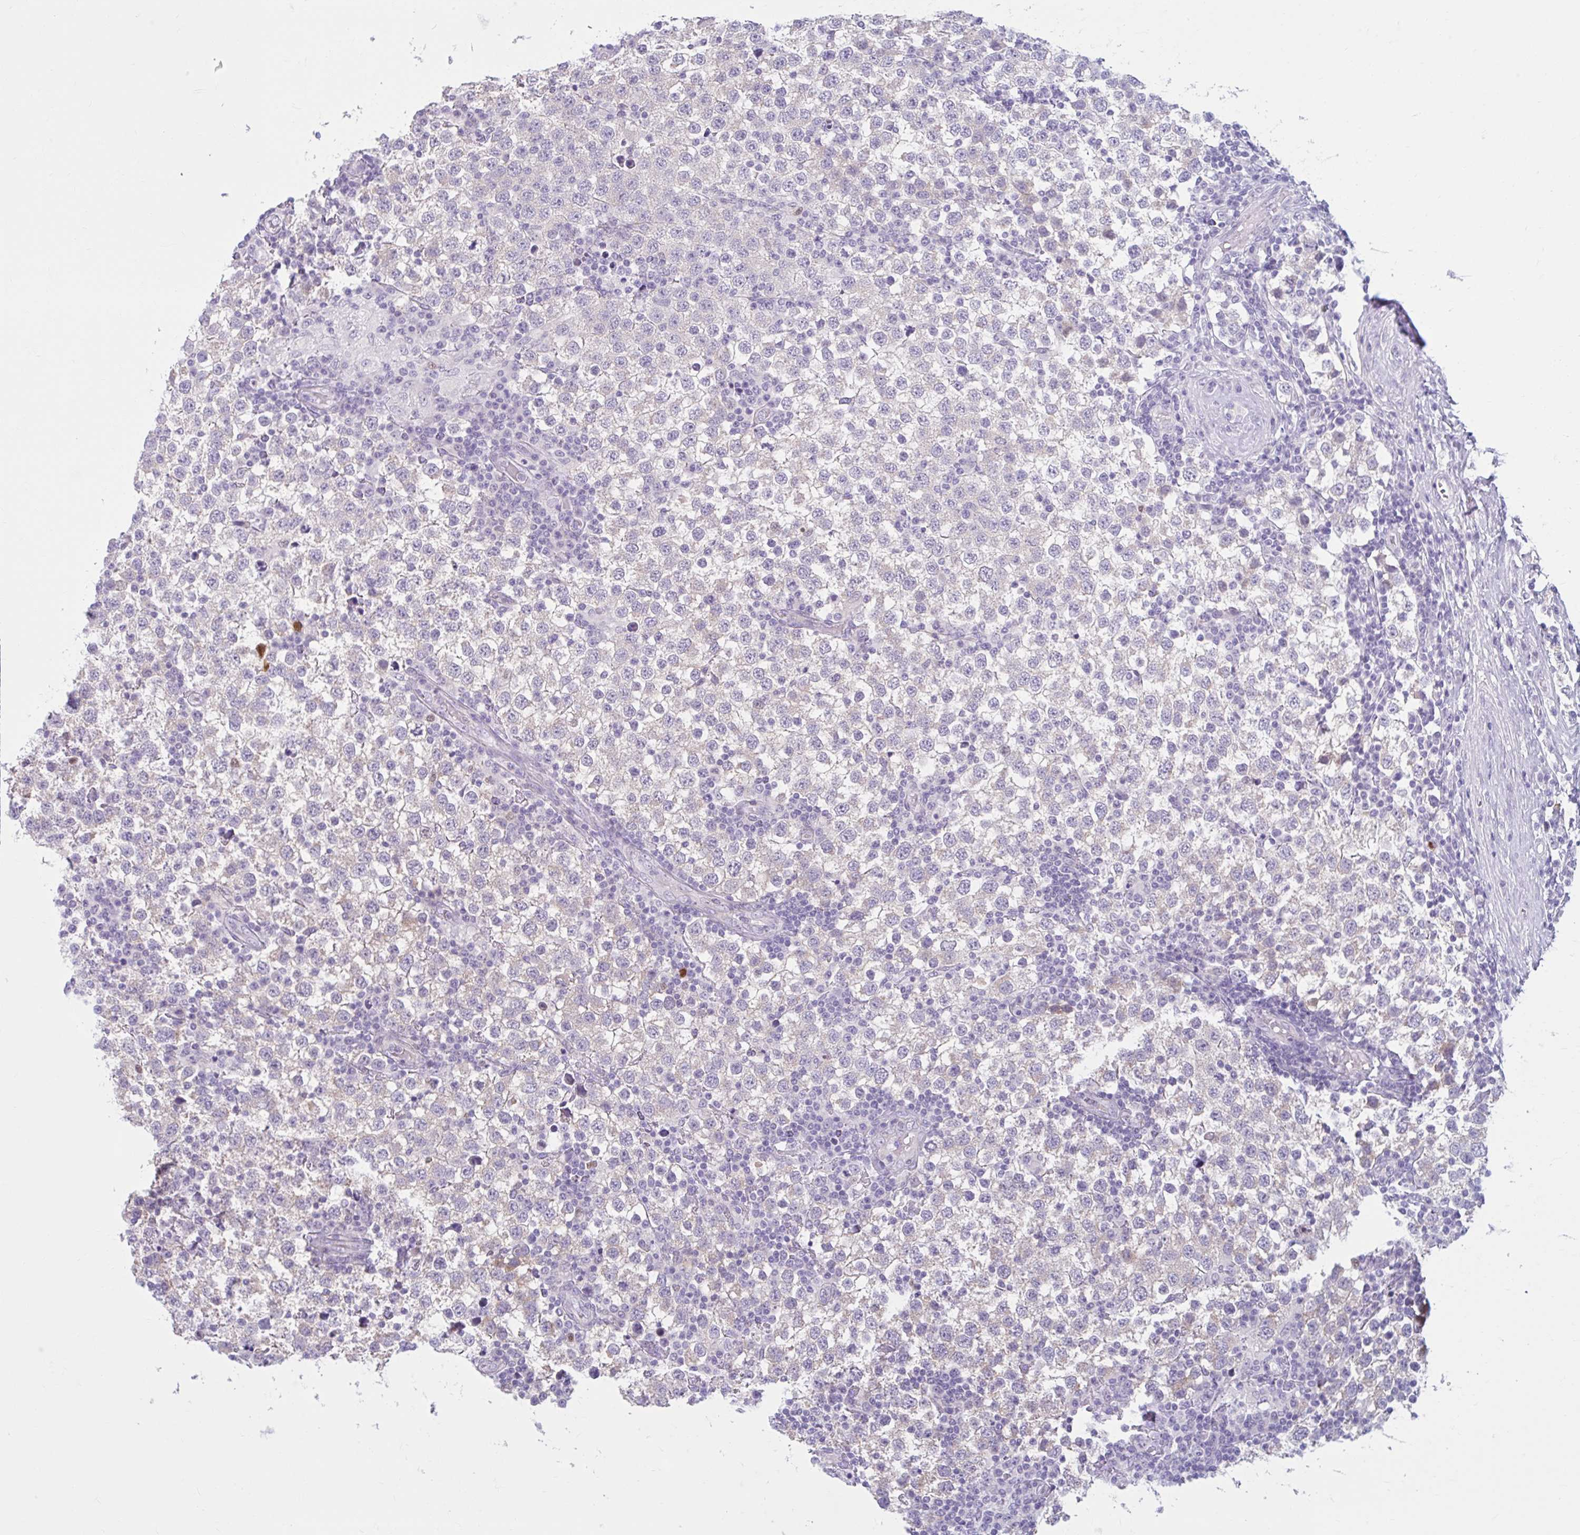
{"staining": {"intensity": "negative", "quantity": "none", "location": "none"}, "tissue": "testis cancer", "cell_type": "Tumor cells", "image_type": "cancer", "snomed": [{"axis": "morphology", "description": "Seminoma, NOS"}, {"axis": "topography", "description": "Testis"}], "caption": "Protein analysis of testis cancer demonstrates no significant staining in tumor cells. (DAB (3,3'-diaminobenzidine) immunohistochemistry (IHC) with hematoxylin counter stain).", "gene": "CEP120", "patient": {"sex": "male", "age": 34}}